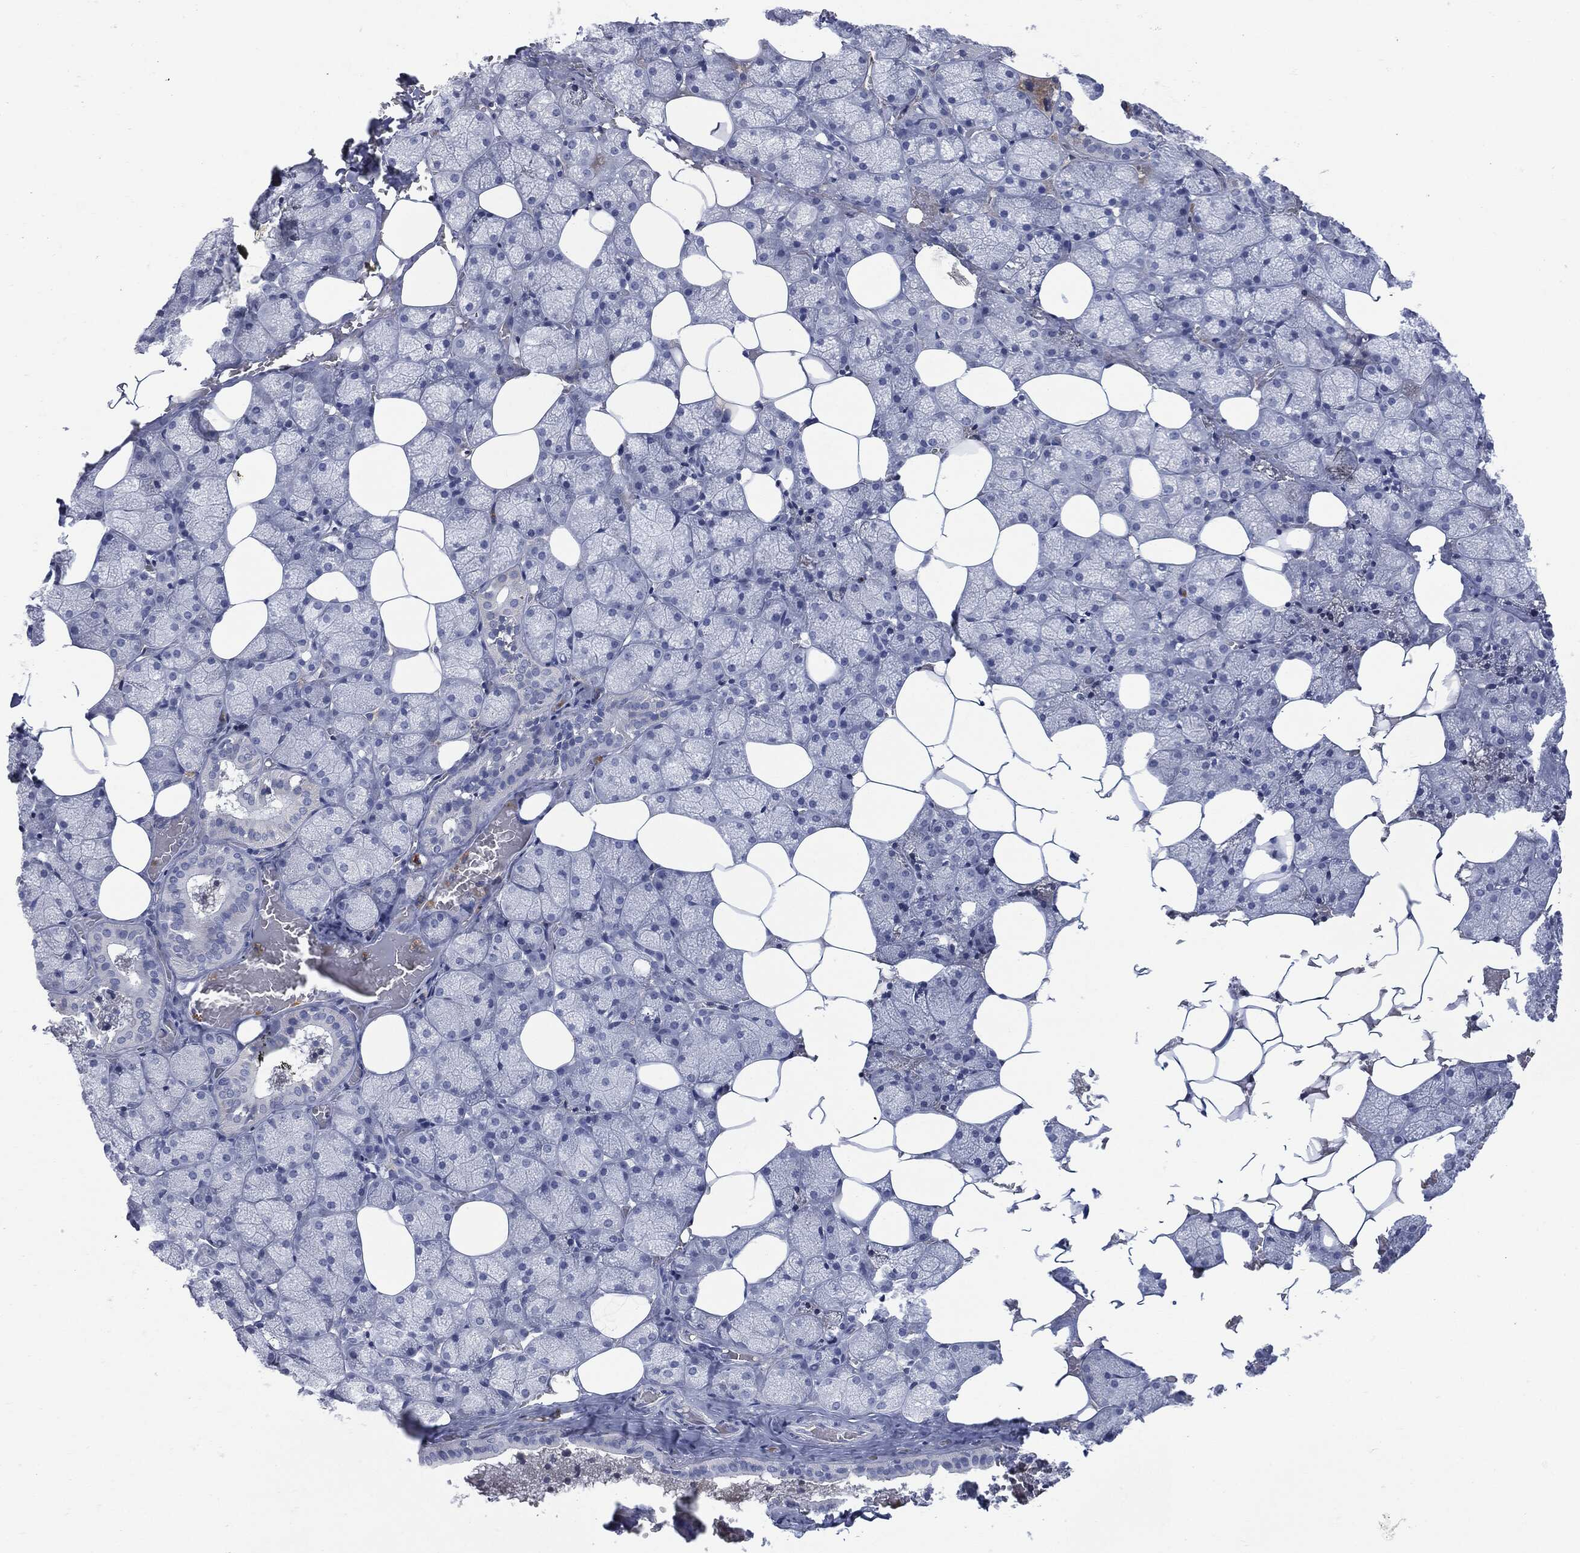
{"staining": {"intensity": "moderate", "quantity": "<25%", "location": "cytoplasmic/membranous"}, "tissue": "salivary gland", "cell_type": "Glandular cells", "image_type": "normal", "snomed": [{"axis": "morphology", "description": "Normal tissue, NOS"}, {"axis": "topography", "description": "Salivary gland"}], "caption": "IHC of normal salivary gland displays low levels of moderate cytoplasmic/membranous staining in approximately <25% of glandular cells.", "gene": "BTK", "patient": {"sex": "male", "age": 38}}